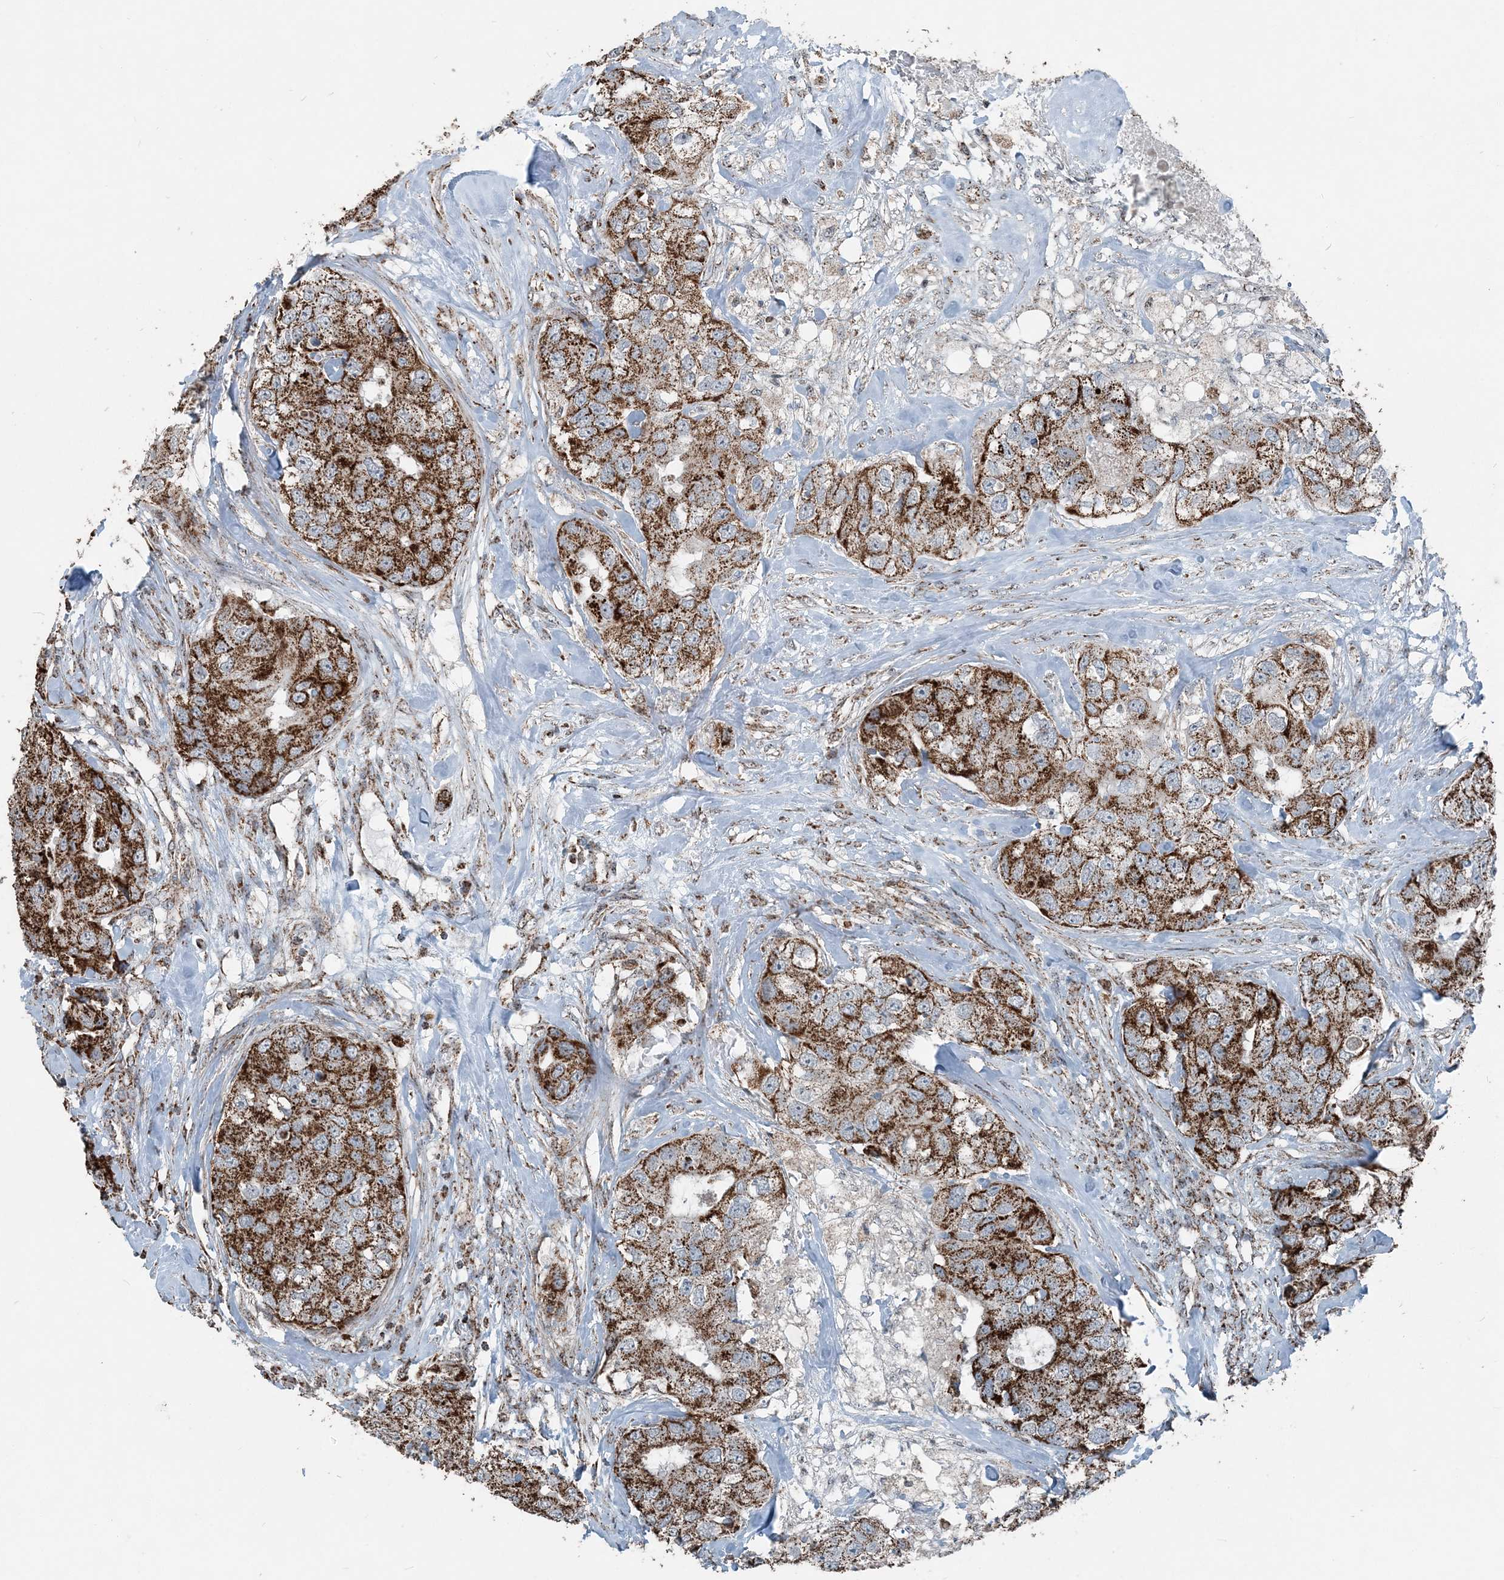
{"staining": {"intensity": "strong", "quantity": ">75%", "location": "cytoplasmic/membranous"}, "tissue": "breast cancer", "cell_type": "Tumor cells", "image_type": "cancer", "snomed": [{"axis": "morphology", "description": "Duct carcinoma"}, {"axis": "topography", "description": "Breast"}], "caption": "The micrograph exhibits immunohistochemical staining of breast intraductal carcinoma. There is strong cytoplasmic/membranous staining is appreciated in about >75% of tumor cells.", "gene": "SUCLG1", "patient": {"sex": "female", "age": 62}}